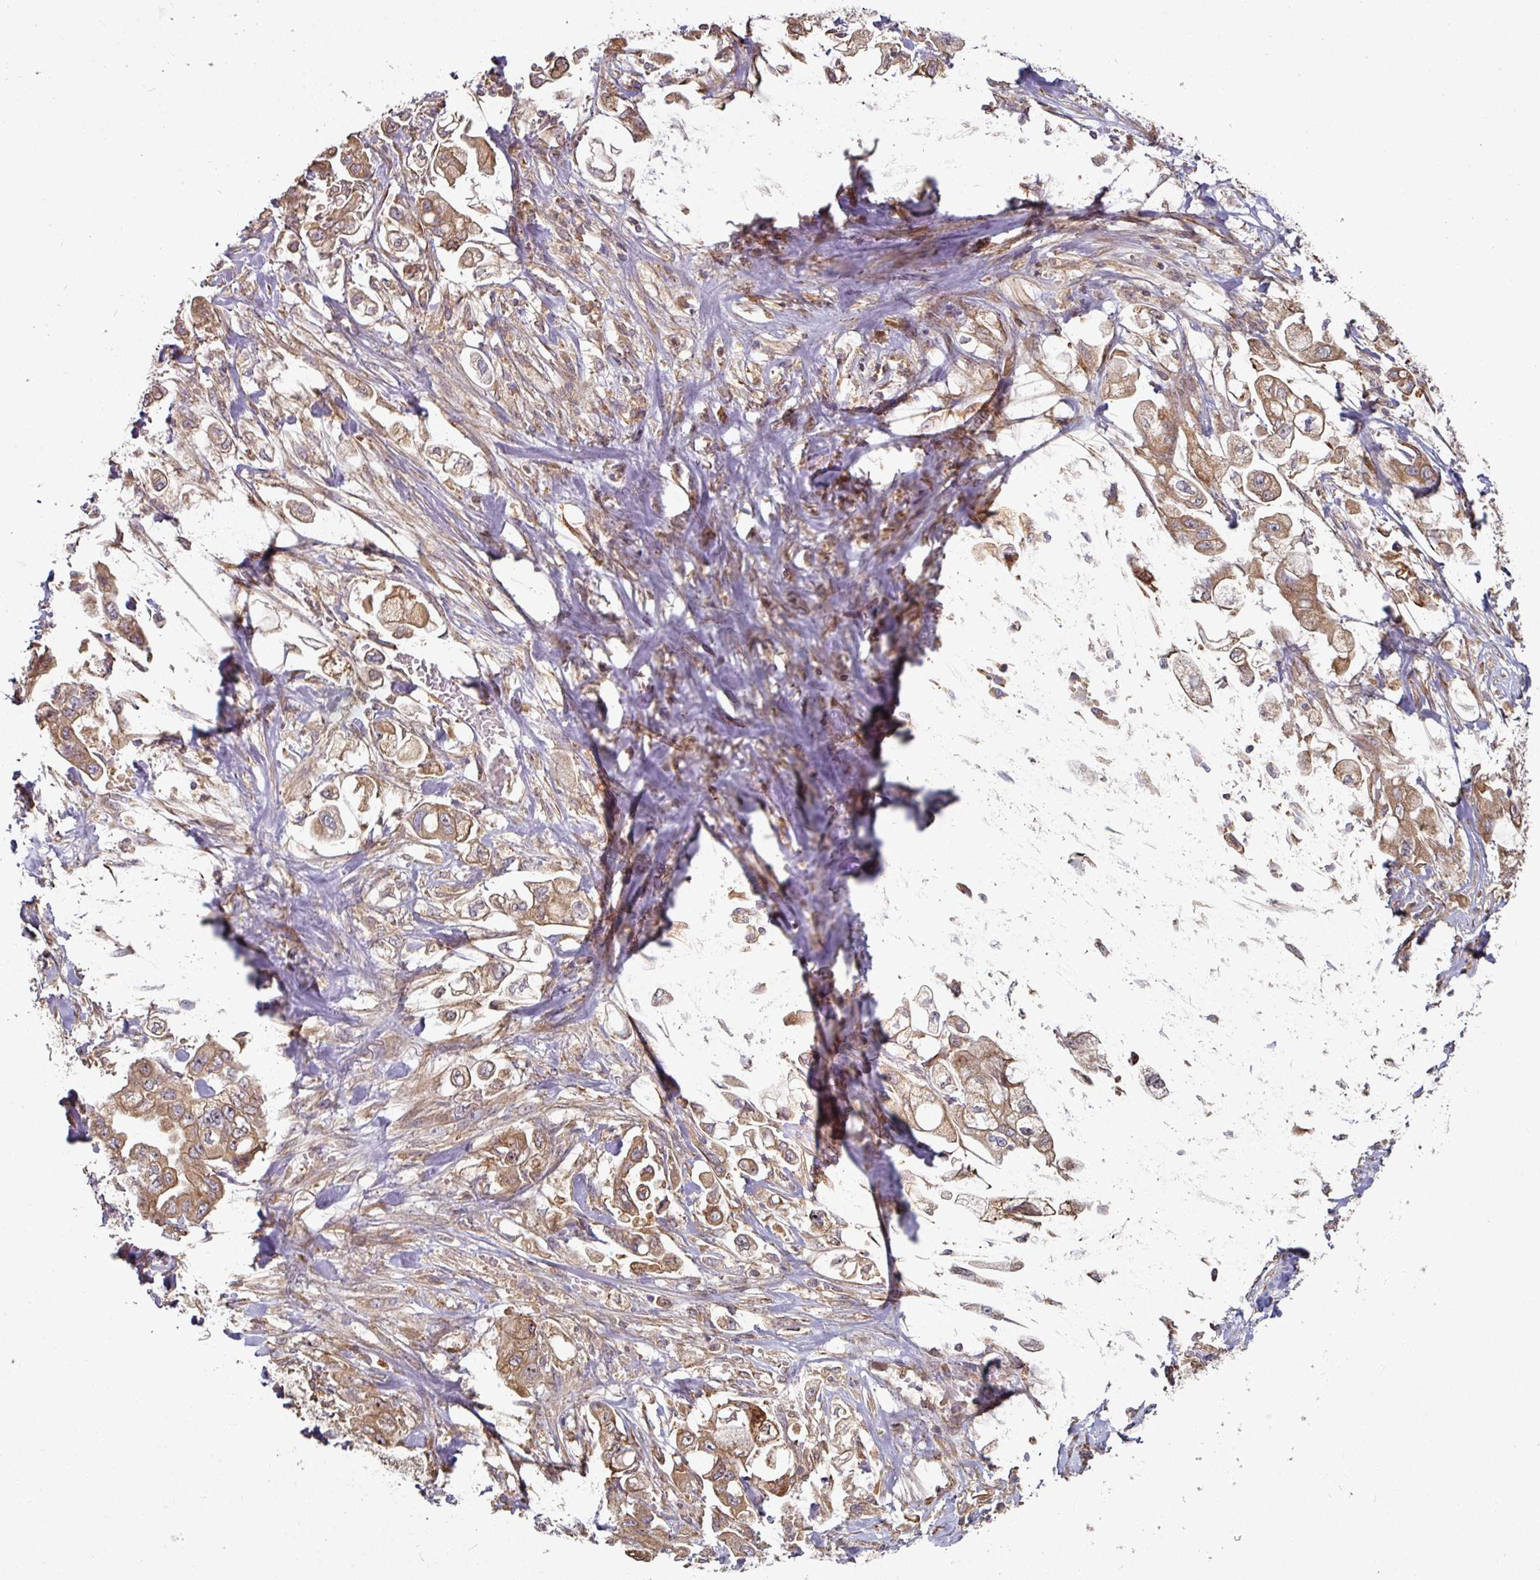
{"staining": {"intensity": "moderate", "quantity": ">75%", "location": "cytoplasmic/membranous"}, "tissue": "stomach cancer", "cell_type": "Tumor cells", "image_type": "cancer", "snomed": [{"axis": "morphology", "description": "Adenocarcinoma, NOS"}, {"axis": "topography", "description": "Stomach"}], "caption": "About >75% of tumor cells in stomach cancer reveal moderate cytoplasmic/membranous protein expression as visualized by brown immunohistochemical staining.", "gene": "CEP95", "patient": {"sex": "male", "age": 62}}